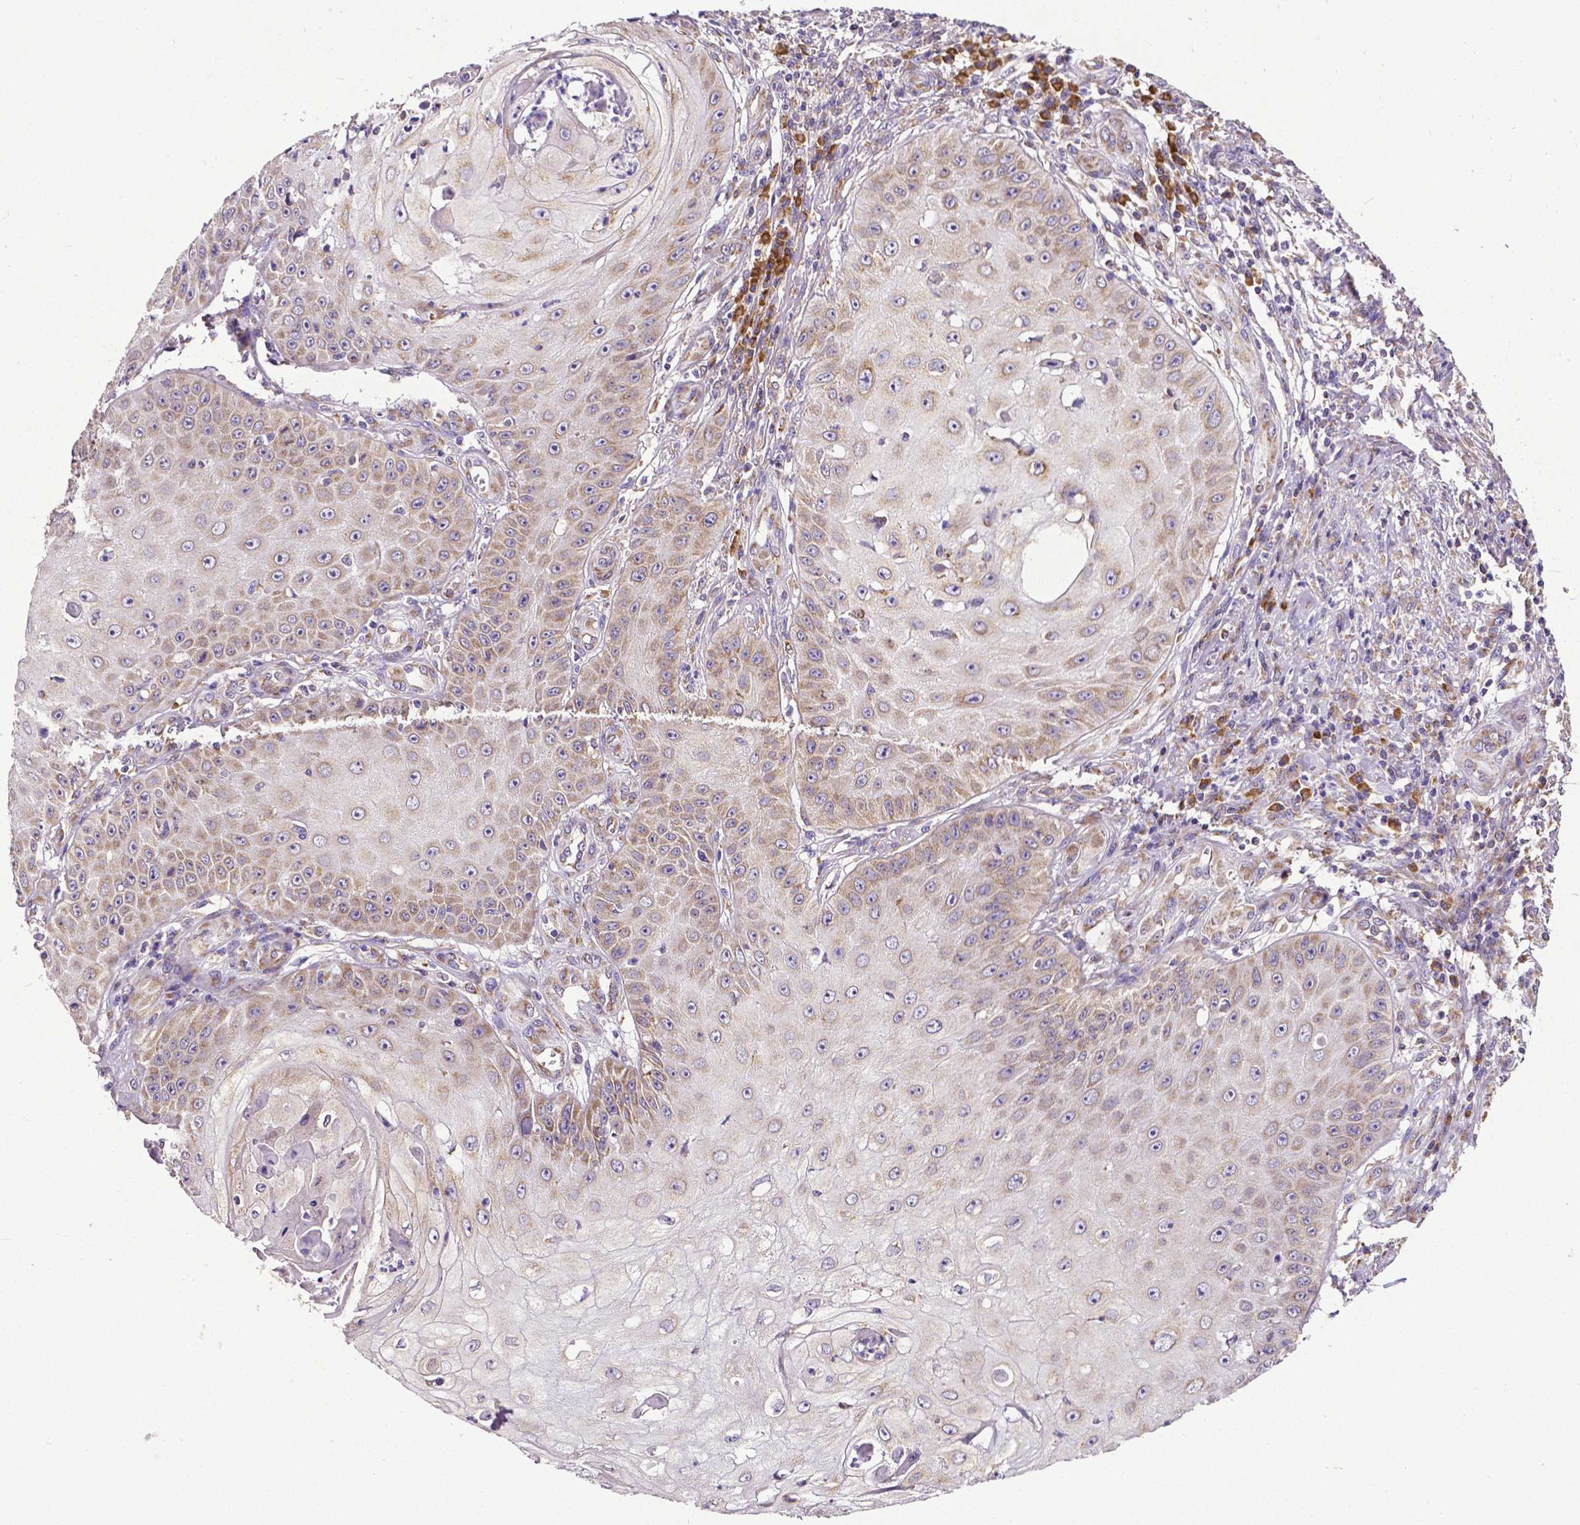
{"staining": {"intensity": "weak", "quantity": "25%-75%", "location": "cytoplasmic/membranous"}, "tissue": "skin cancer", "cell_type": "Tumor cells", "image_type": "cancer", "snomed": [{"axis": "morphology", "description": "Squamous cell carcinoma, NOS"}, {"axis": "topography", "description": "Skin"}], "caption": "High-magnification brightfield microscopy of skin cancer stained with DAB (brown) and counterstained with hematoxylin (blue). tumor cells exhibit weak cytoplasmic/membranous expression is appreciated in approximately25%-75% of cells.", "gene": "MTDH", "patient": {"sex": "male", "age": 70}}